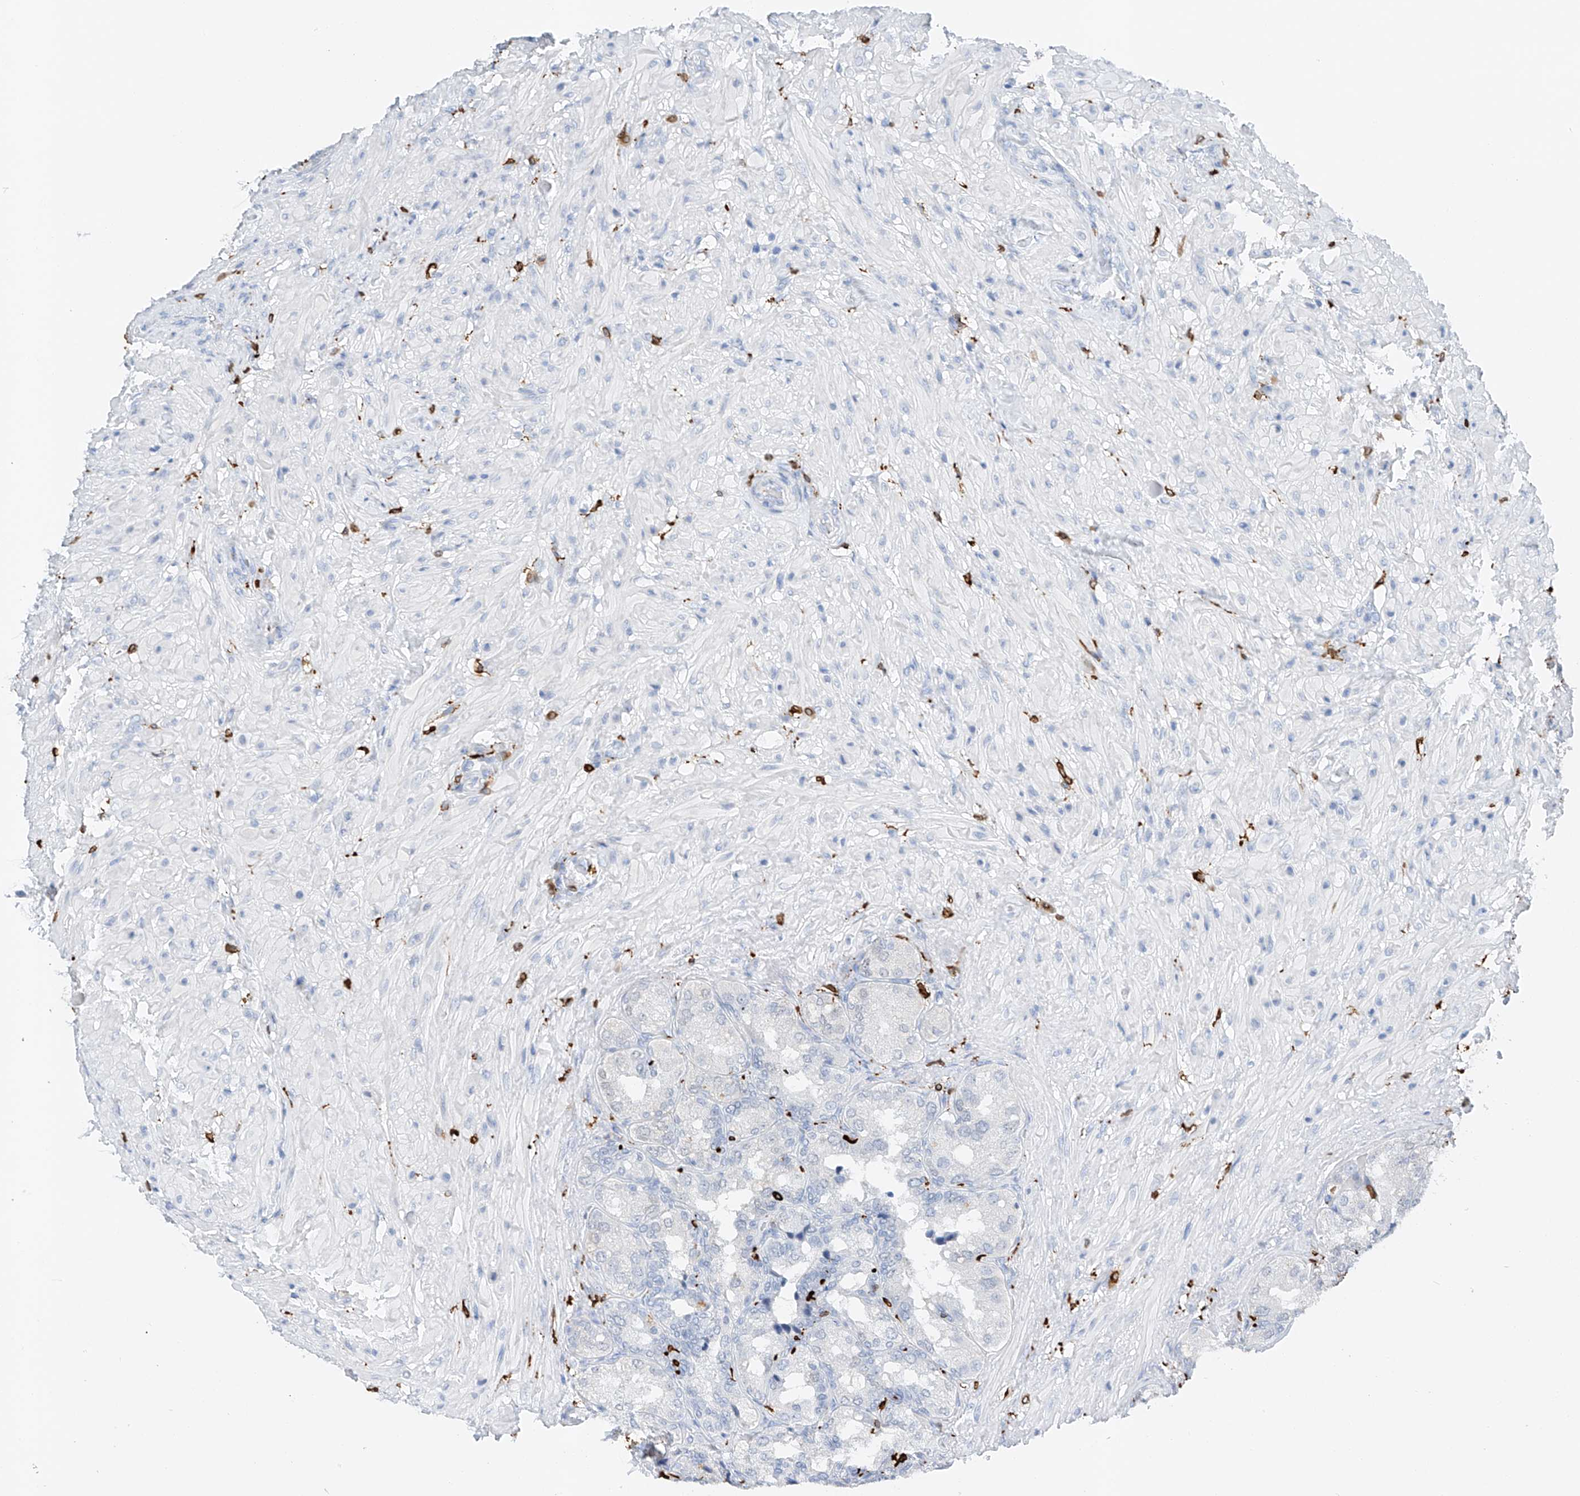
{"staining": {"intensity": "negative", "quantity": "none", "location": "none"}, "tissue": "seminal vesicle", "cell_type": "Glandular cells", "image_type": "normal", "snomed": [{"axis": "morphology", "description": "Normal tissue, NOS"}, {"axis": "topography", "description": "Seminal veicle"}, {"axis": "topography", "description": "Peripheral nerve tissue"}], "caption": "Glandular cells are negative for protein expression in normal human seminal vesicle. (Immunohistochemistry (ihc), brightfield microscopy, high magnification).", "gene": "TBXAS1", "patient": {"sex": "male", "age": 63}}